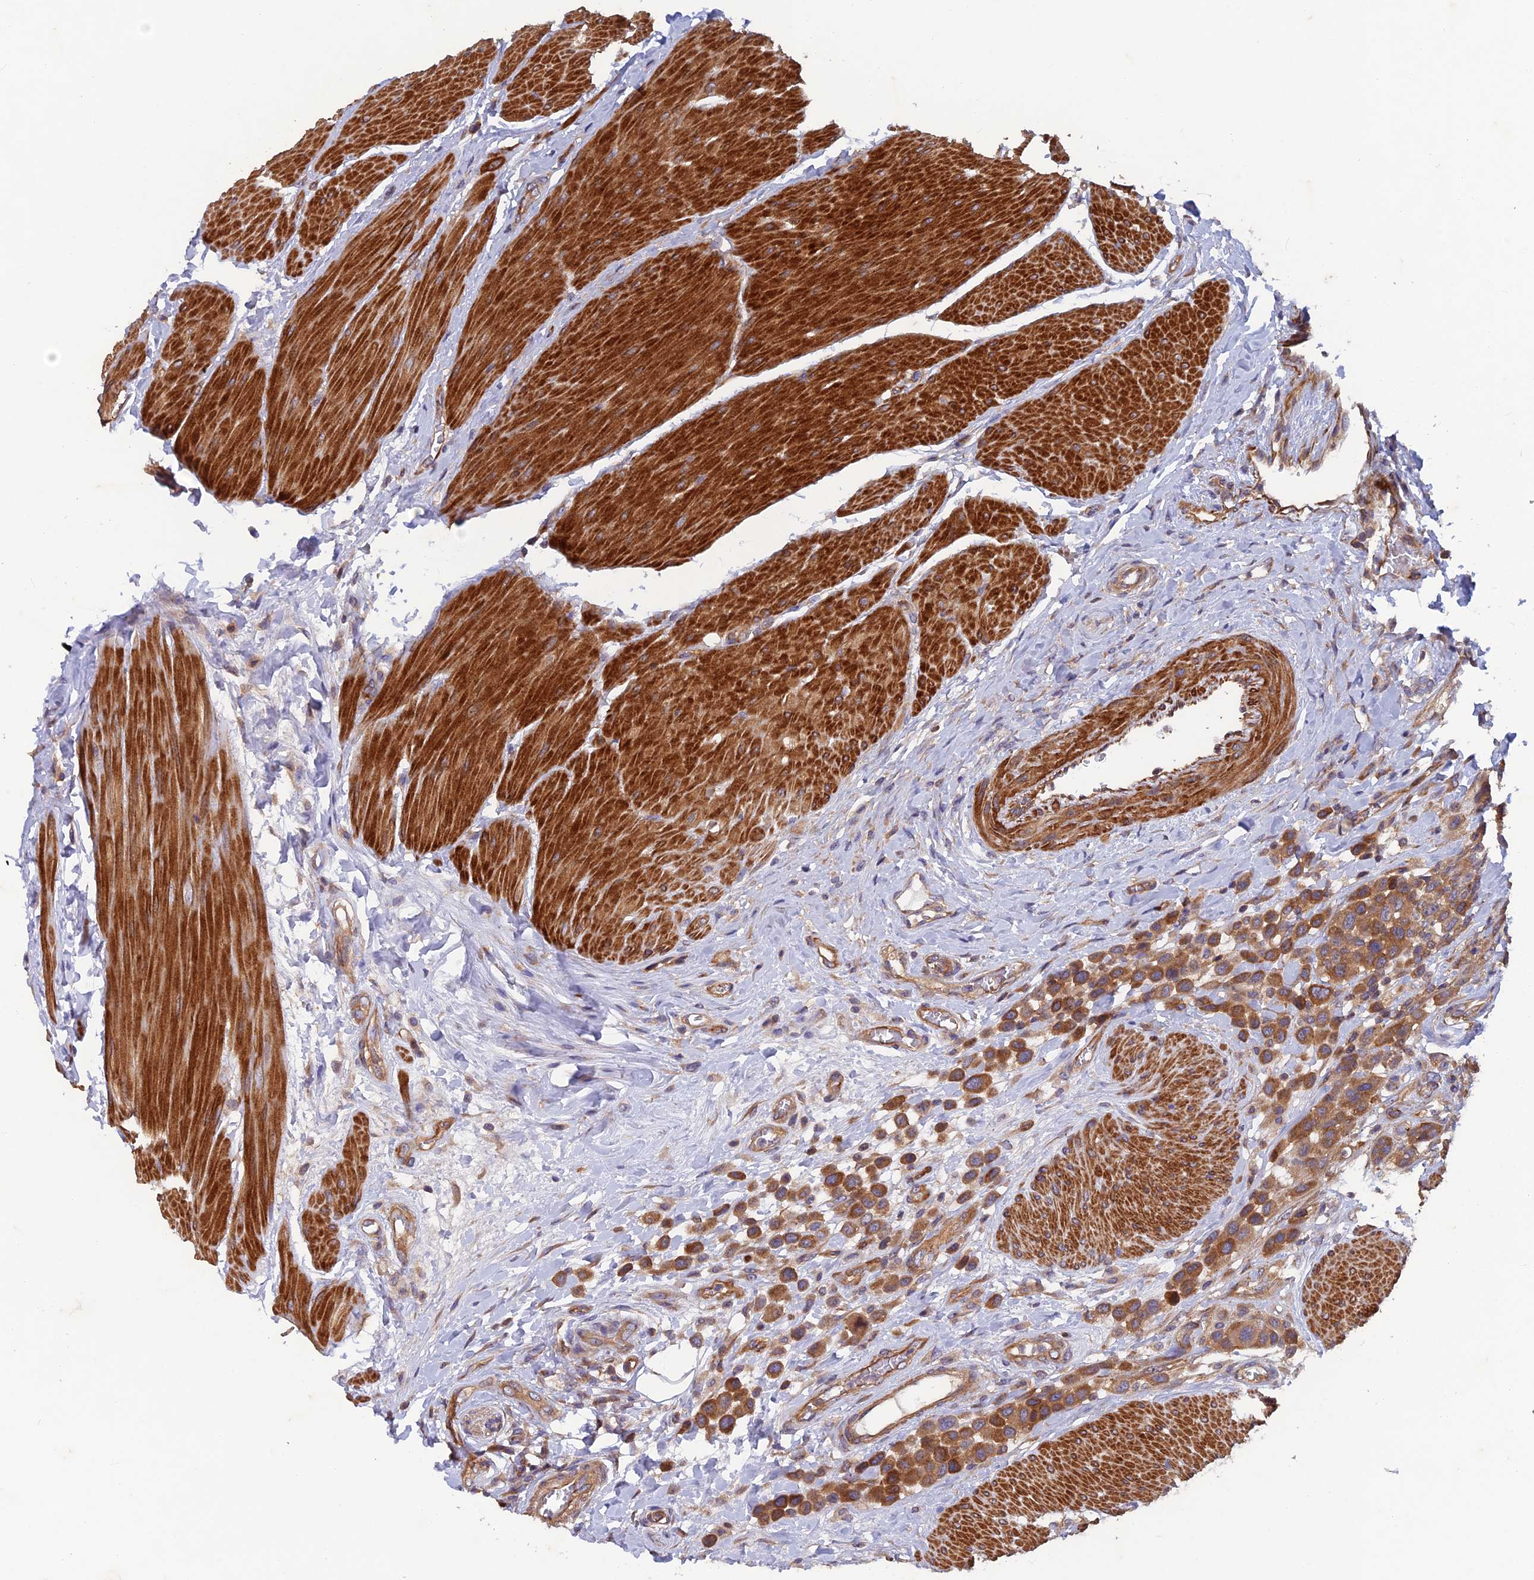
{"staining": {"intensity": "strong", "quantity": ">75%", "location": "cytoplasmic/membranous"}, "tissue": "urothelial cancer", "cell_type": "Tumor cells", "image_type": "cancer", "snomed": [{"axis": "morphology", "description": "Urothelial carcinoma, High grade"}, {"axis": "topography", "description": "Urinary bladder"}], "caption": "There is high levels of strong cytoplasmic/membranous expression in tumor cells of urothelial carcinoma (high-grade), as demonstrated by immunohistochemical staining (brown color).", "gene": "NCAPG", "patient": {"sex": "male", "age": 50}}